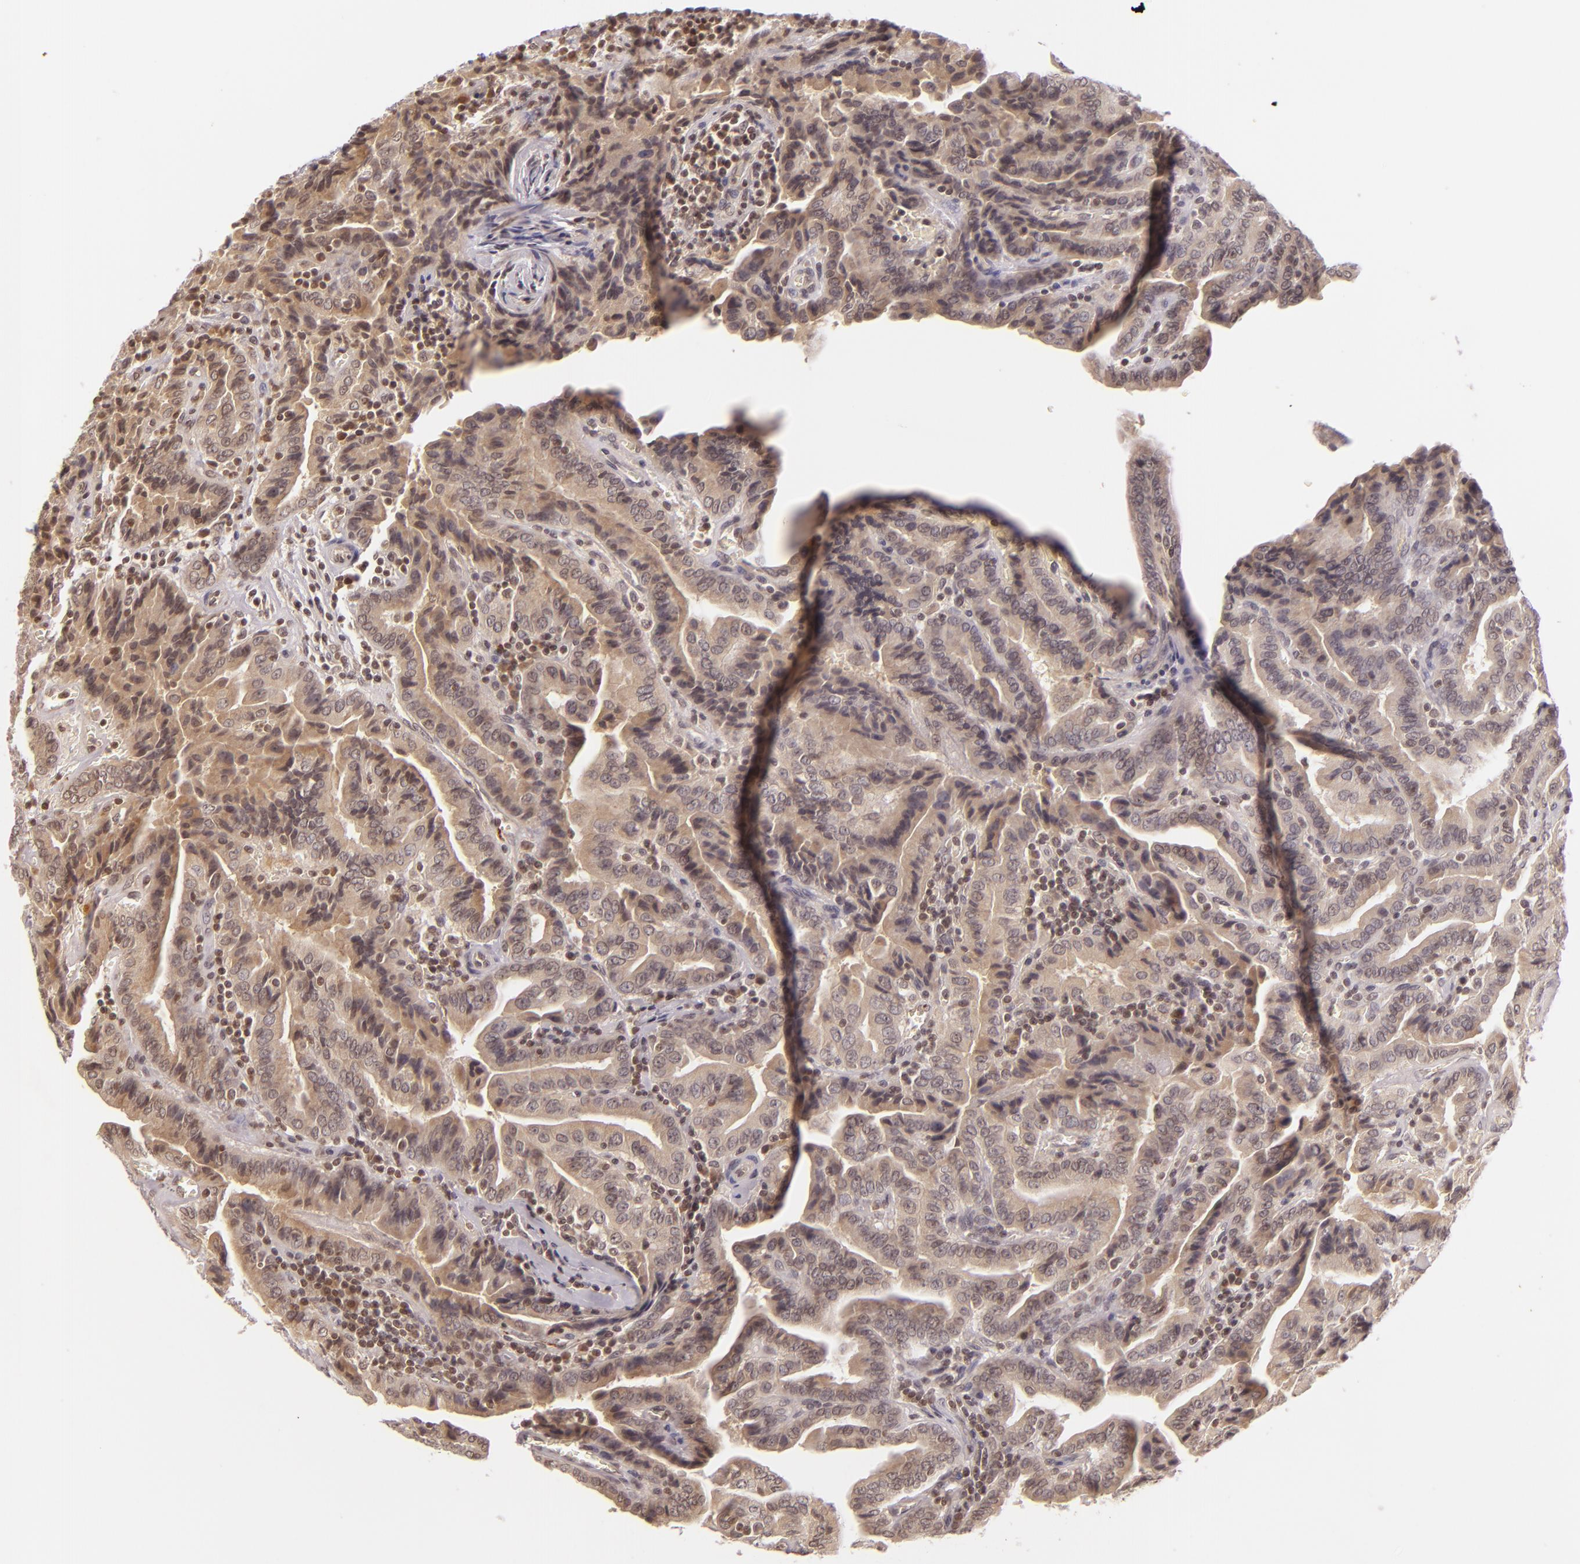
{"staining": {"intensity": "weak", "quantity": ">75%", "location": "cytoplasmic/membranous"}, "tissue": "thyroid cancer", "cell_type": "Tumor cells", "image_type": "cancer", "snomed": [{"axis": "morphology", "description": "Papillary adenocarcinoma, NOS"}, {"axis": "topography", "description": "Thyroid gland"}], "caption": "Weak cytoplasmic/membranous protein expression is present in about >75% of tumor cells in thyroid cancer (papillary adenocarcinoma). (DAB = brown stain, brightfield microscopy at high magnification).", "gene": "CASP8", "patient": {"sex": "female", "age": 71}}